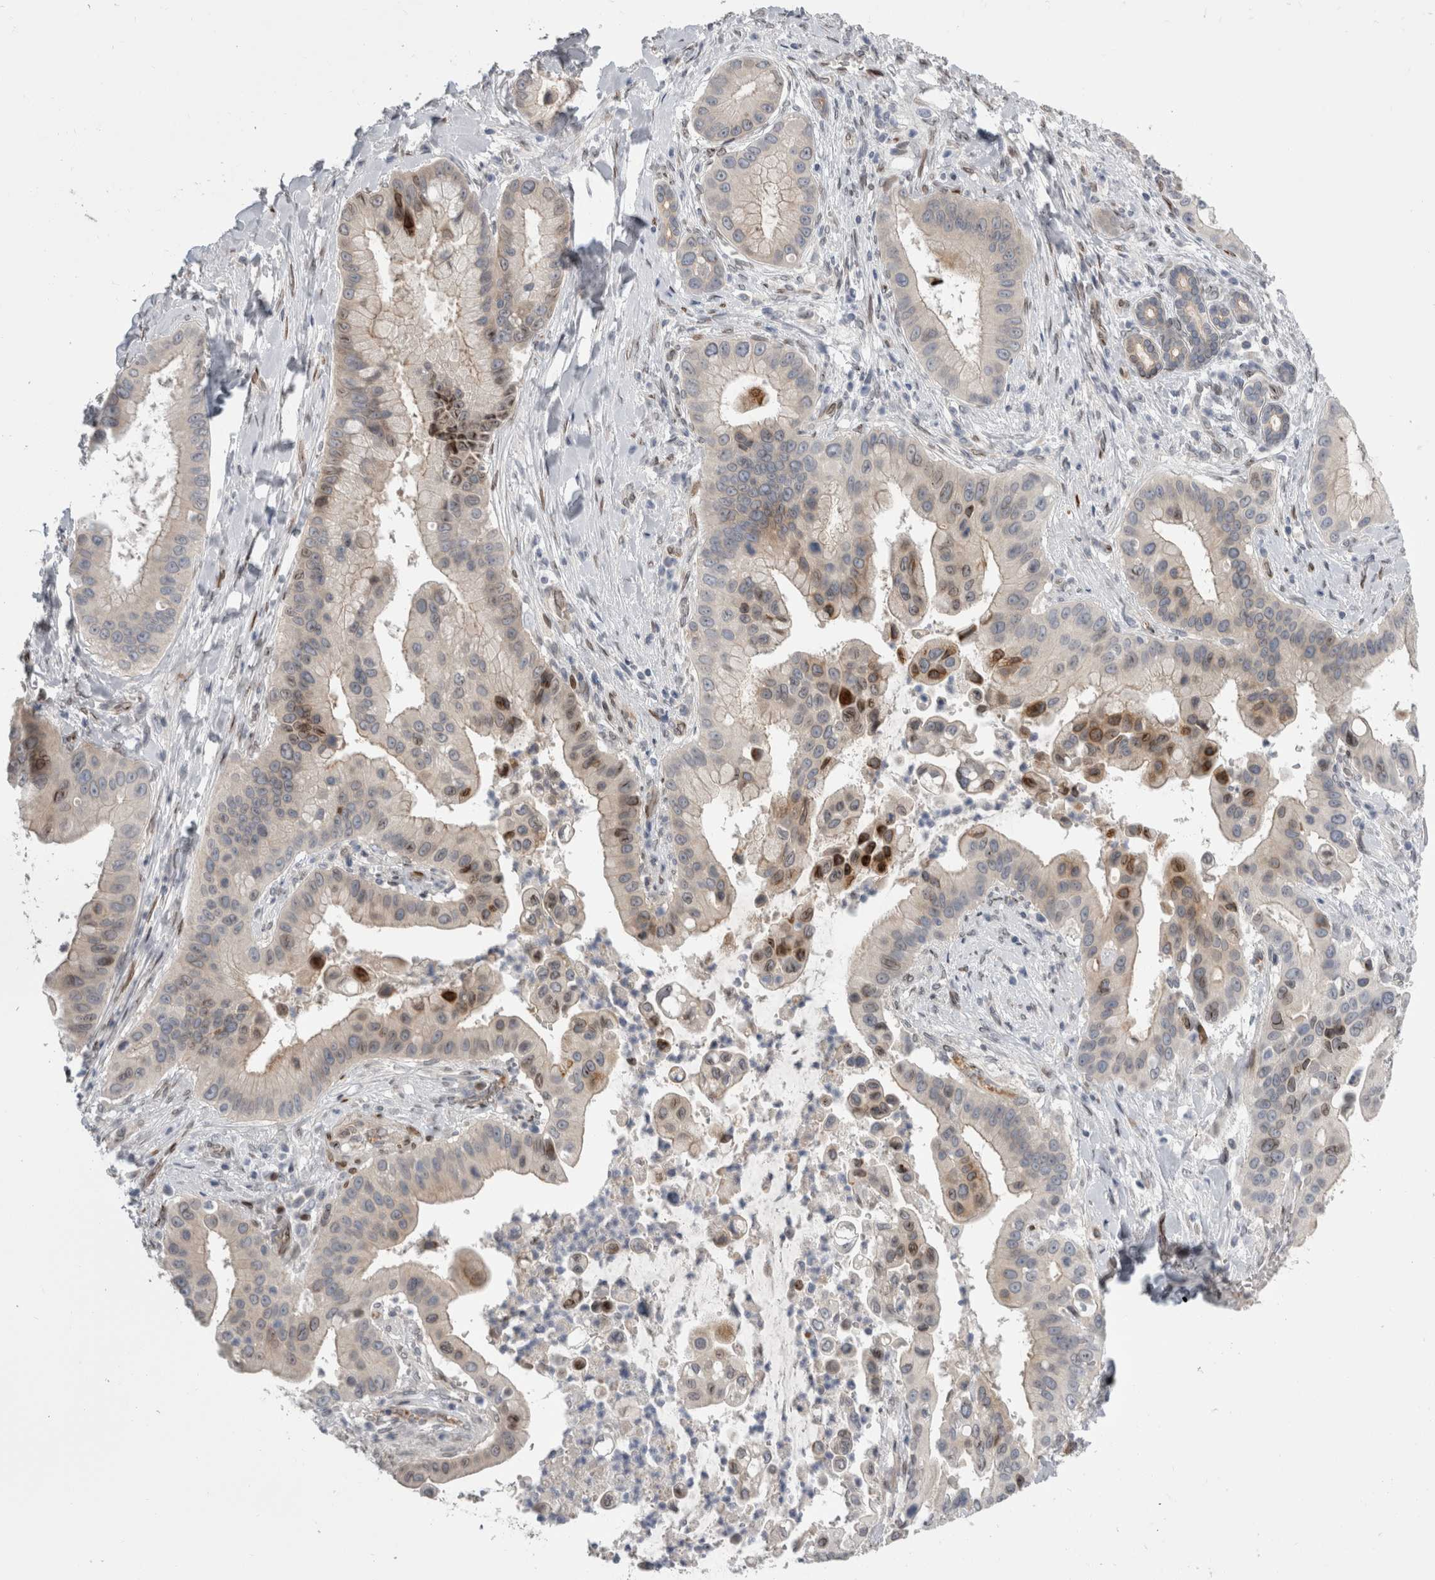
{"staining": {"intensity": "moderate", "quantity": "<25%", "location": "nuclear"}, "tissue": "liver cancer", "cell_type": "Tumor cells", "image_type": "cancer", "snomed": [{"axis": "morphology", "description": "Cholangiocarcinoma"}, {"axis": "topography", "description": "Liver"}], "caption": "Immunohistochemical staining of human cholangiocarcinoma (liver) shows low levels of moderate nuclear protein positivity in approximately <25% of tumor cells. The protein of interest is shown in brown color, while the nuclei are stained blue.", "gene": "DMTN", "patient": {"sex": "female", "age": 54}}